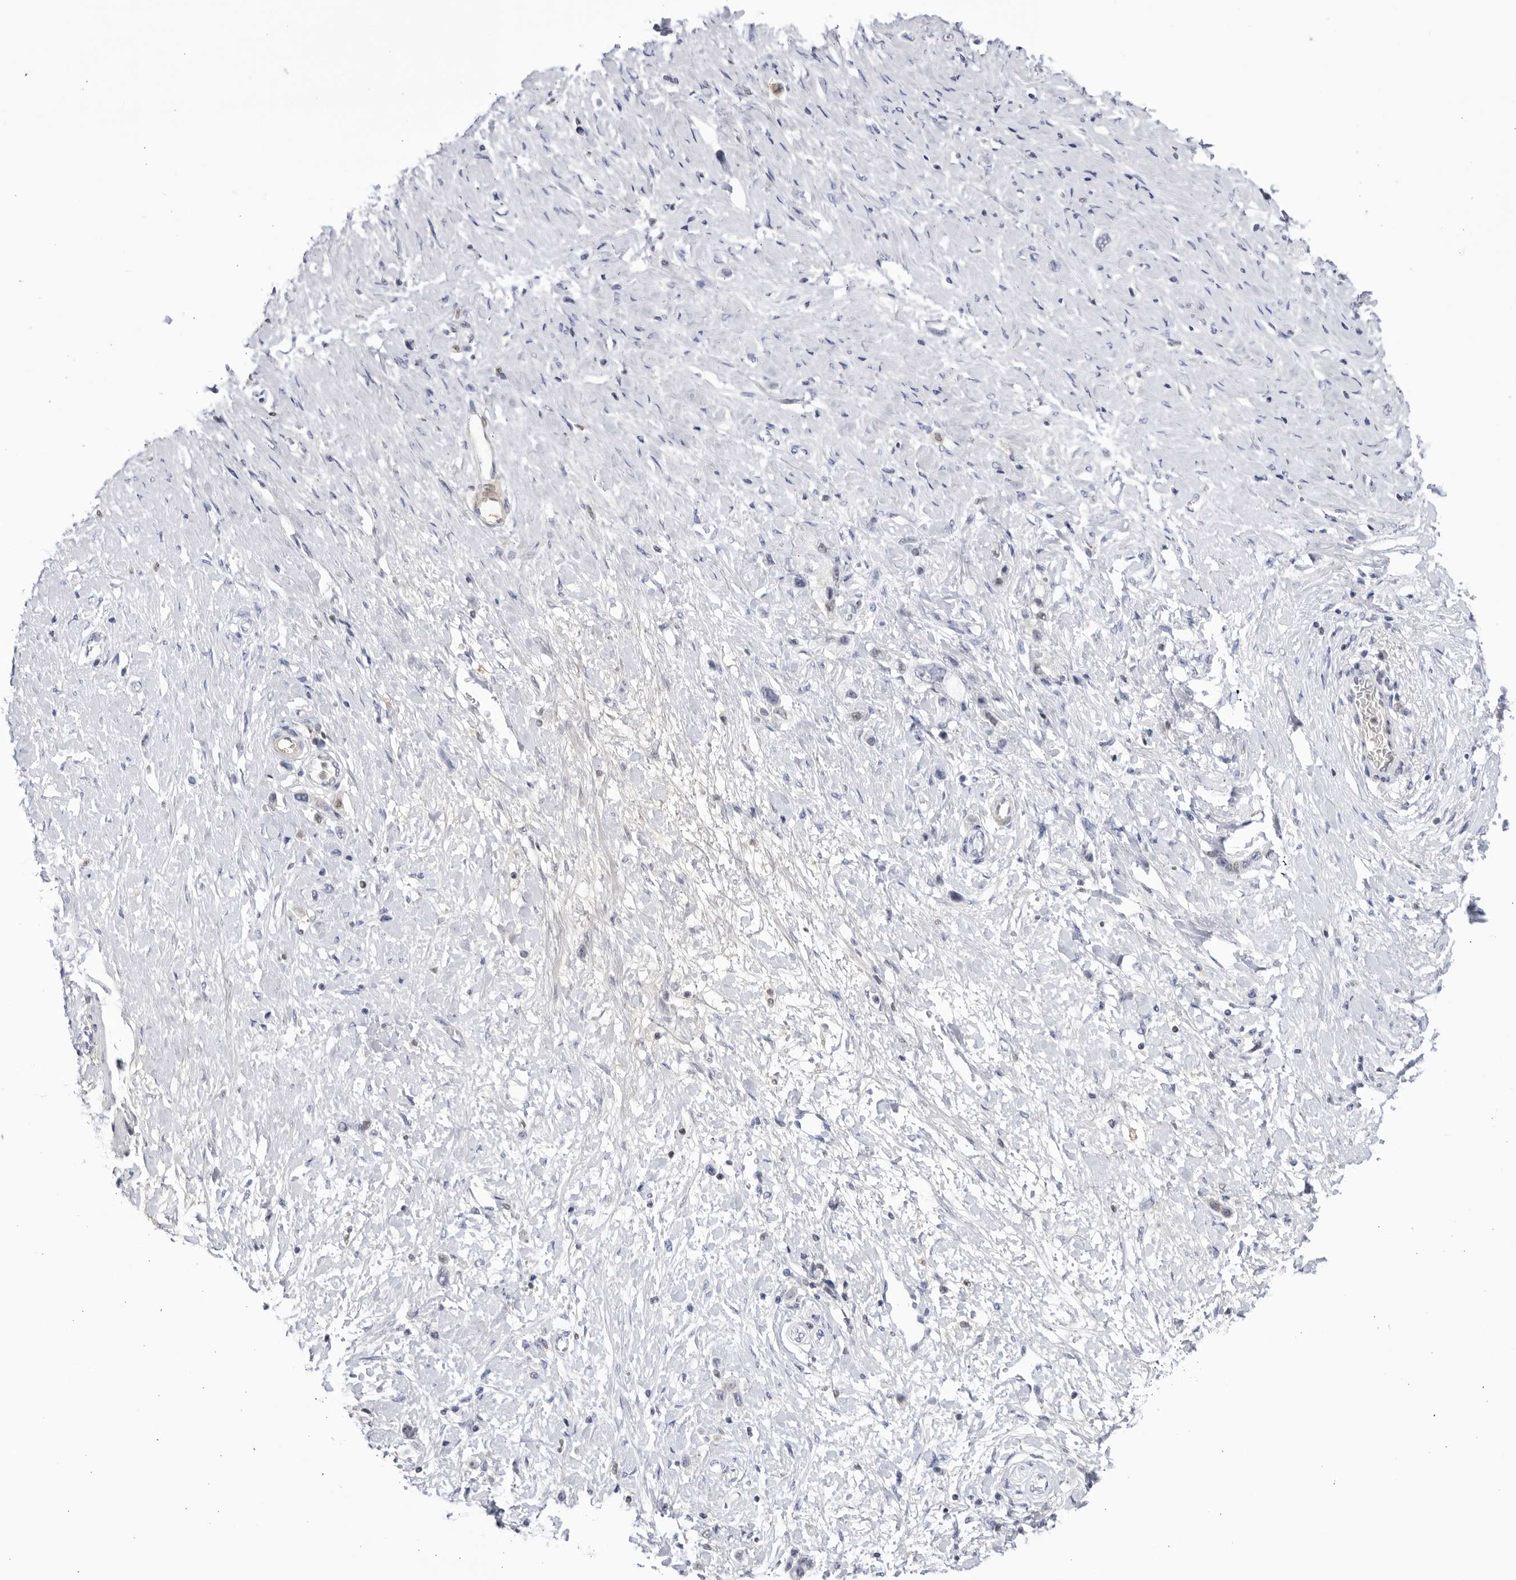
{"staining": {"intensity": "negative", "quantity": "none", "location": "none"}, "tissue": "stomach cancer", "cell_type": "Tumor cells", "image_type": "cancer", "snomed": [{"axis": "morphology", "description": "Adenocarcinoma, NOS"}, {"axis": "topography", "description": "Stomach"}], "caption": "A photomicrograph of human adenocarcinoma (stomach) is negative for staining in tumor cells.", "gene": "CNBD1", "patient": {"sex": "female", "age": 65}}